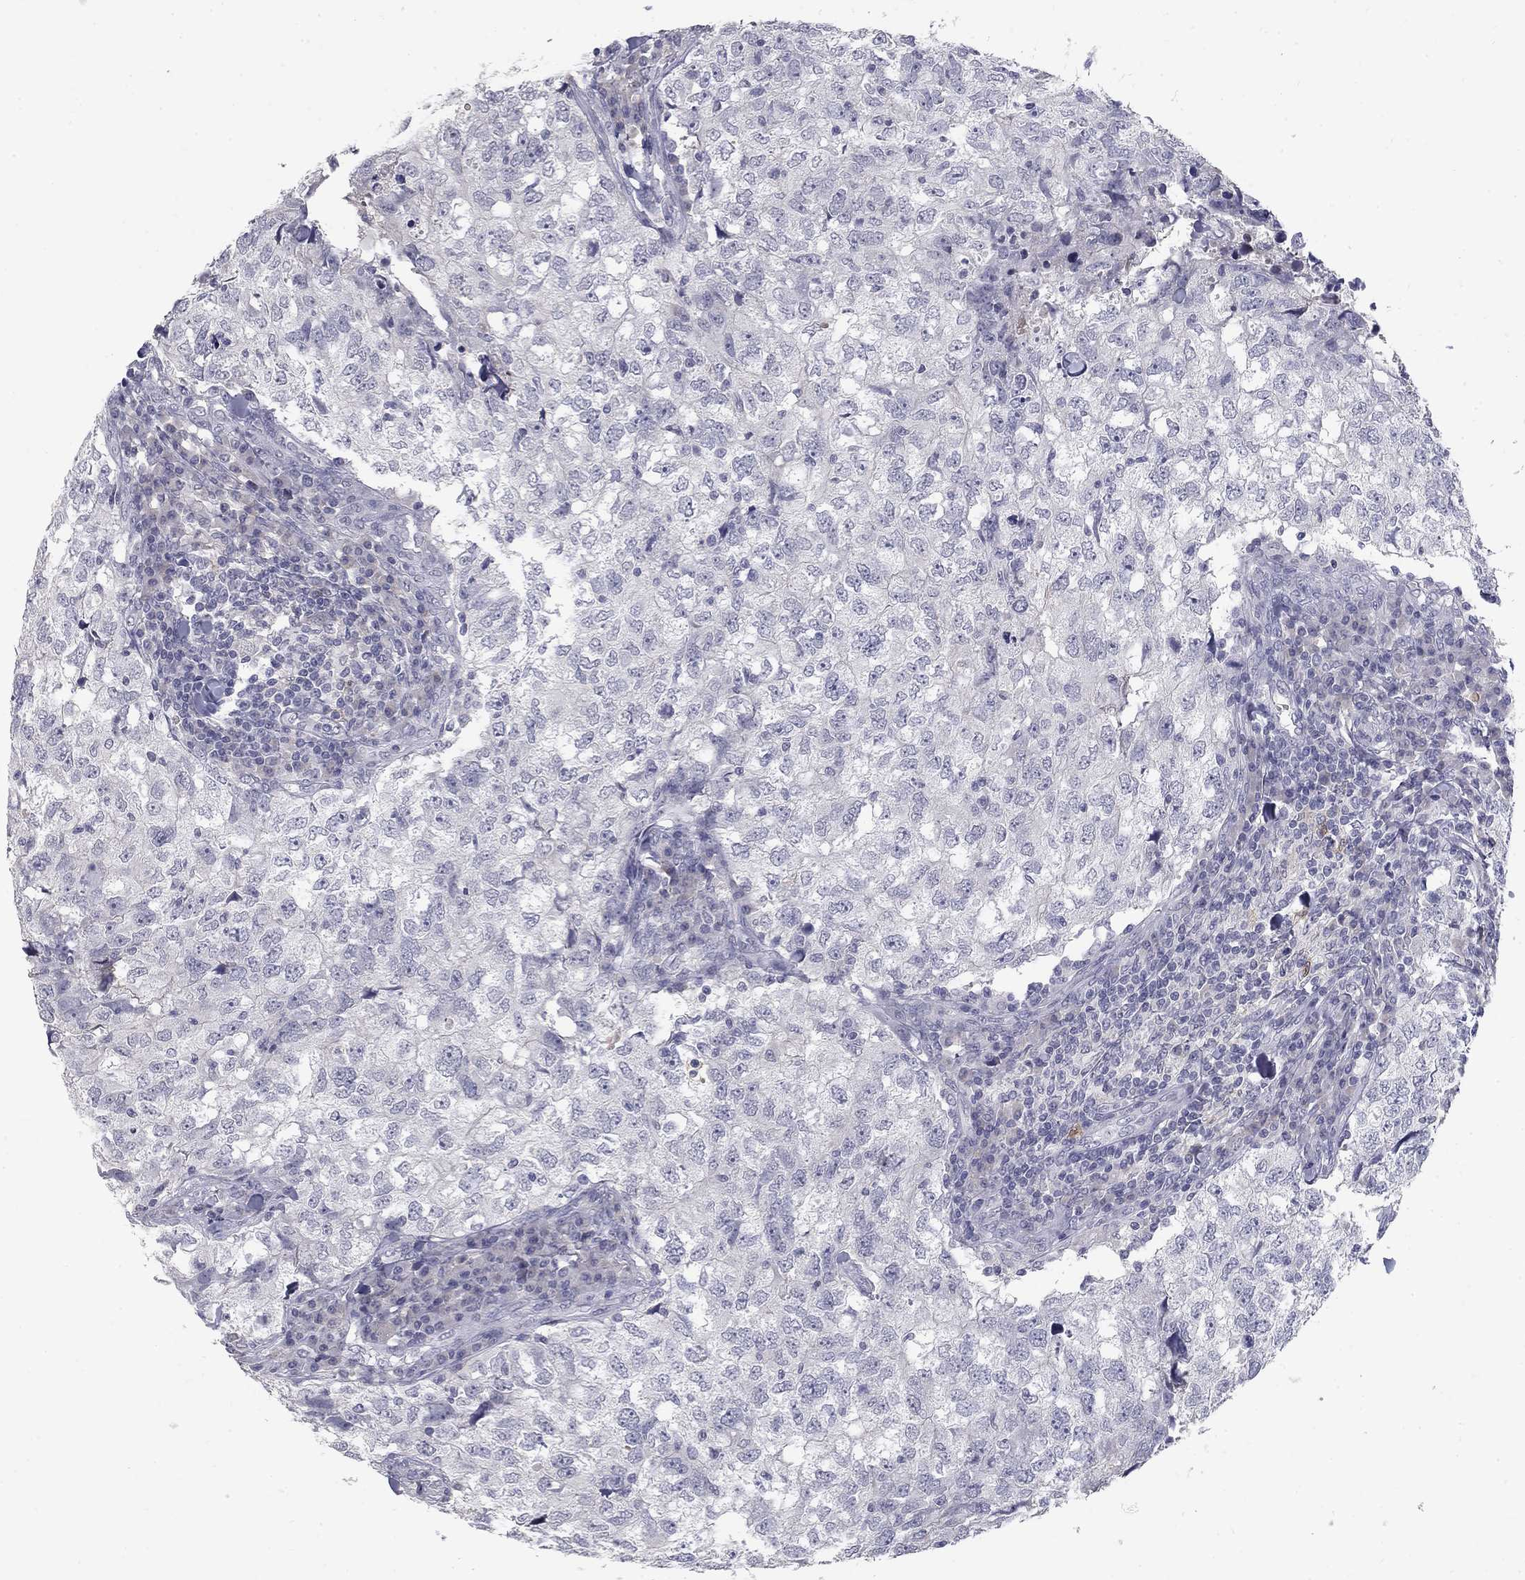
{"staining": {"intensity": "negative", "quantity": "none", "location": "none"}, "tissue": "breast cancer", "cell_type": "Tumor cells", "image_type": "cancer", "snomed": [{"axis": "morphology", "description": "Duct carcinoma"}, {"axis": "topography", "description": "Breast"}], "caption": "Protein analysis of breast cancer (invasive ductal carcinoma) shows no significant expression in tumor cells.", "gene": "NOS1", "patient": {"sex": "female", "age": 30}}